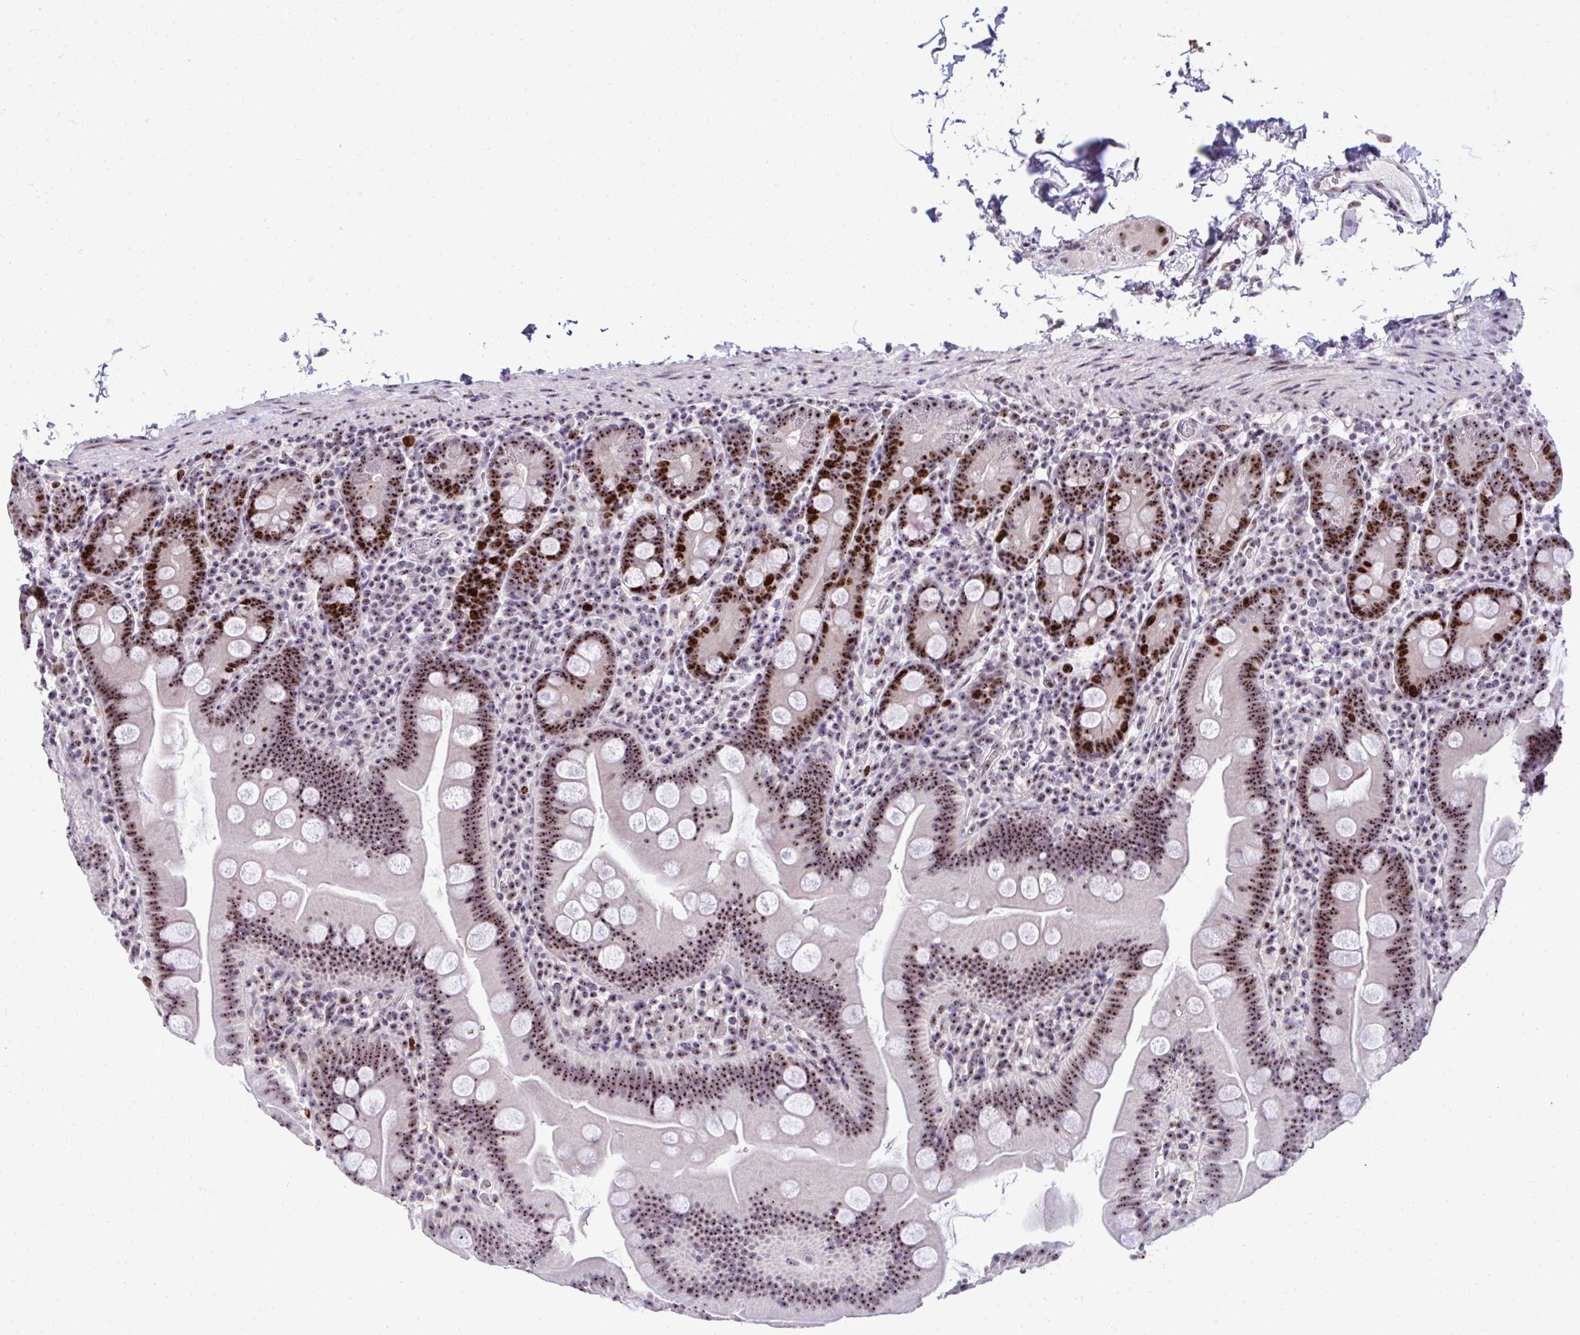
{"staining": {"intensity": "strong", "quantity": ">75%", "location": "nuclear"}, "tissue": "small intestine", "cell_type": "Glandular cells", "image_type": "normal", "snomed": [{"axis": "morphology", "description": "Normal tissue, NOS"}, {"axis": "topography", "description": "Small intestine"}], "caption": "Protein expression analysis of normal human small intestine reveals strong nuclear positivity in approximately >75% of glandular cells.", "gene": "CEP72", "patient": {"sex": "female", "age": 68}}